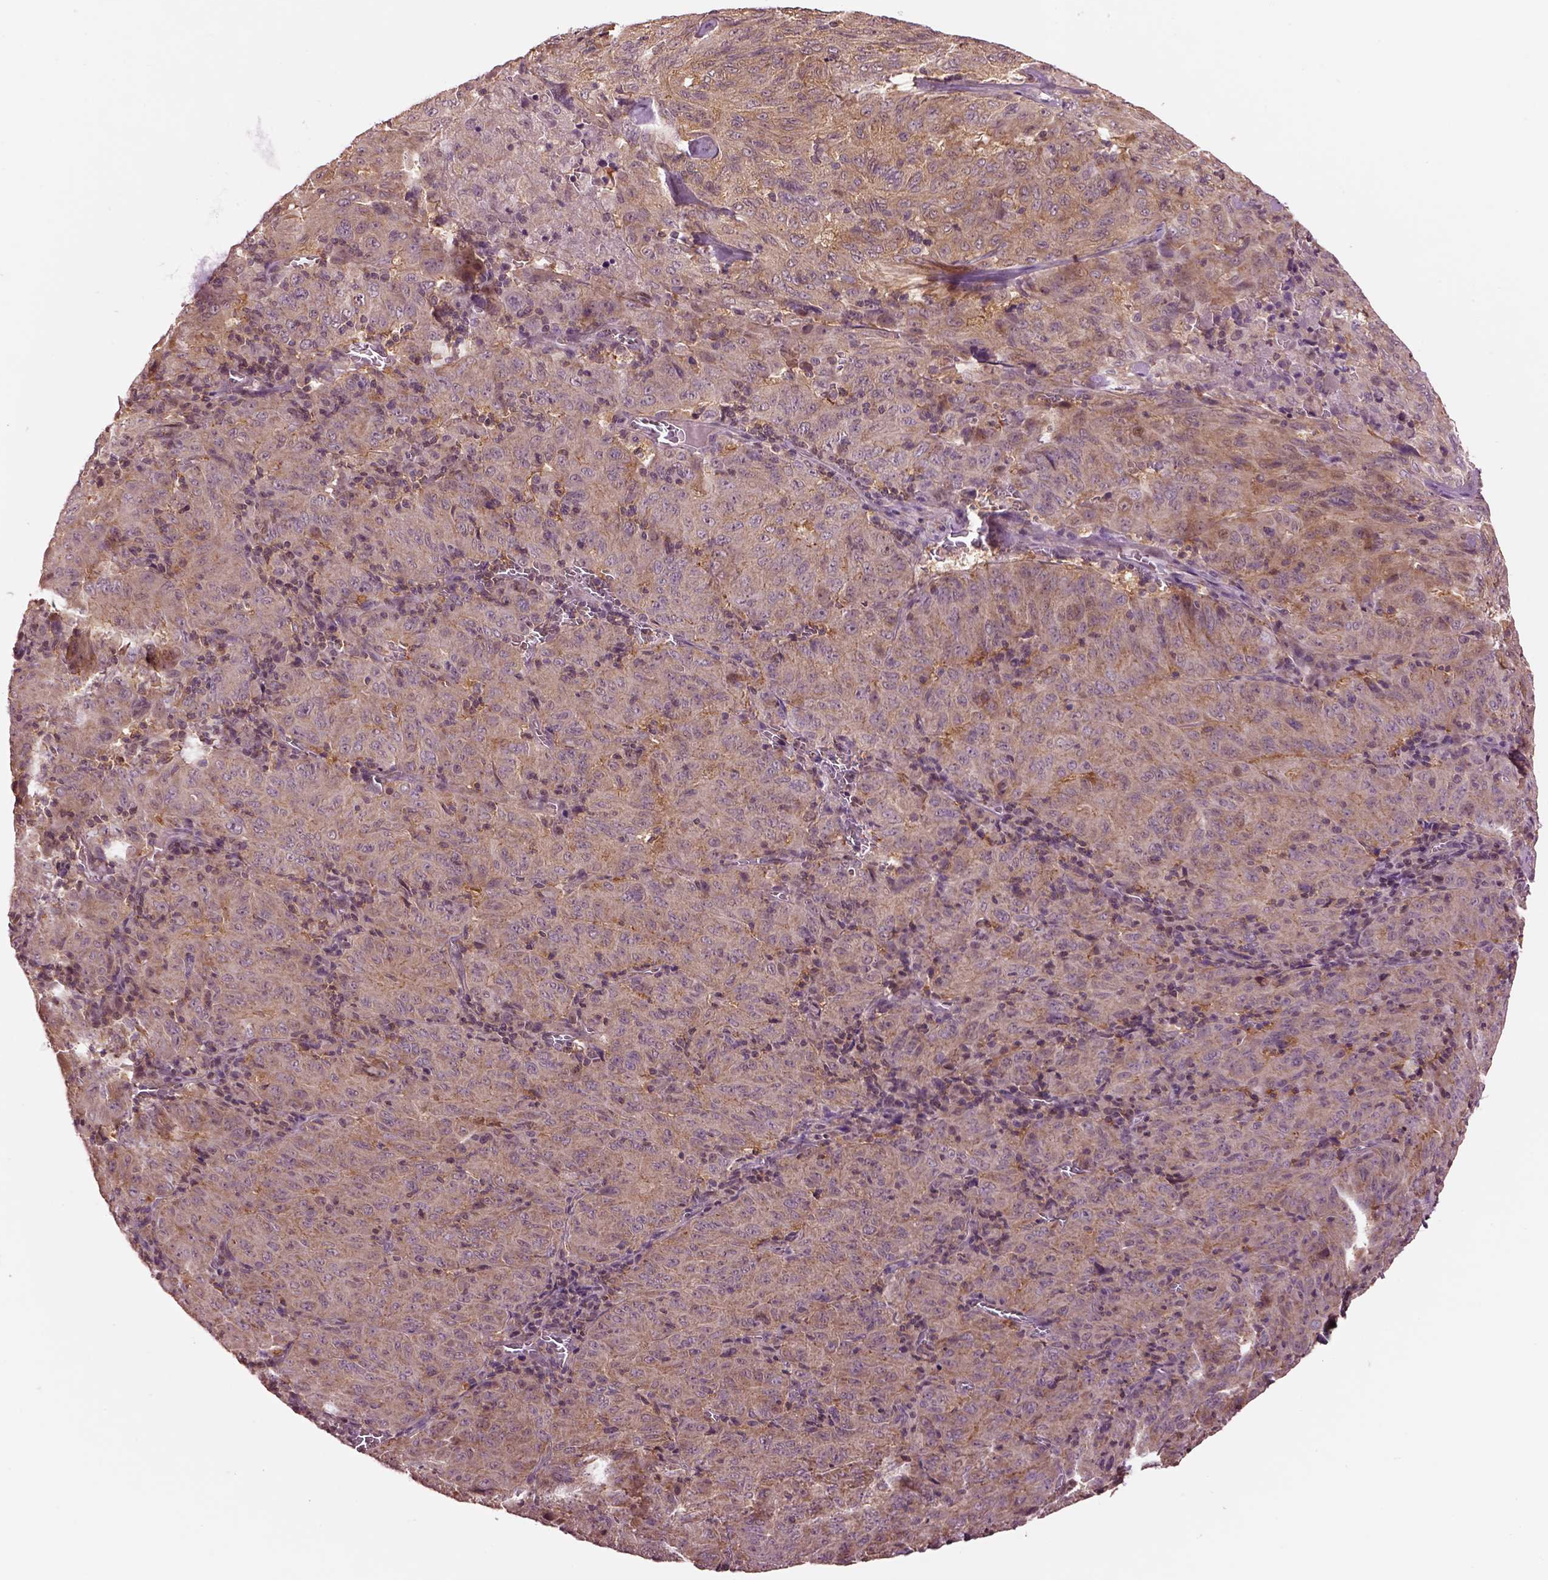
{"staining": {"intensity": "weak", "quantity": ">75%", "location": "cytoplasmic/membranous"}, "tissue": "pancreatic cancer", "cell_type": "Tumor cells", "image_type": "cancer", "snomed": [{"axis": "morphology", "description": "Adenocarcinoma, NOS"}, {"axis": "topography", "description": "Pancreas"}], "caption": "An immunohistochemistry histopathology image of tumor tissue is shown. Protein staining in brown highlights weak cytoplasmic/membranous positivity in adenocarcinoma (pancreatic) within tumor cells. The protein of interest is stained brown, and the nuclei are stained in blue (DAB IHC with brightfield microscopy, high magnification).", "gene": "MTHFS", "patient": {"sex": "male", "age": 63}}